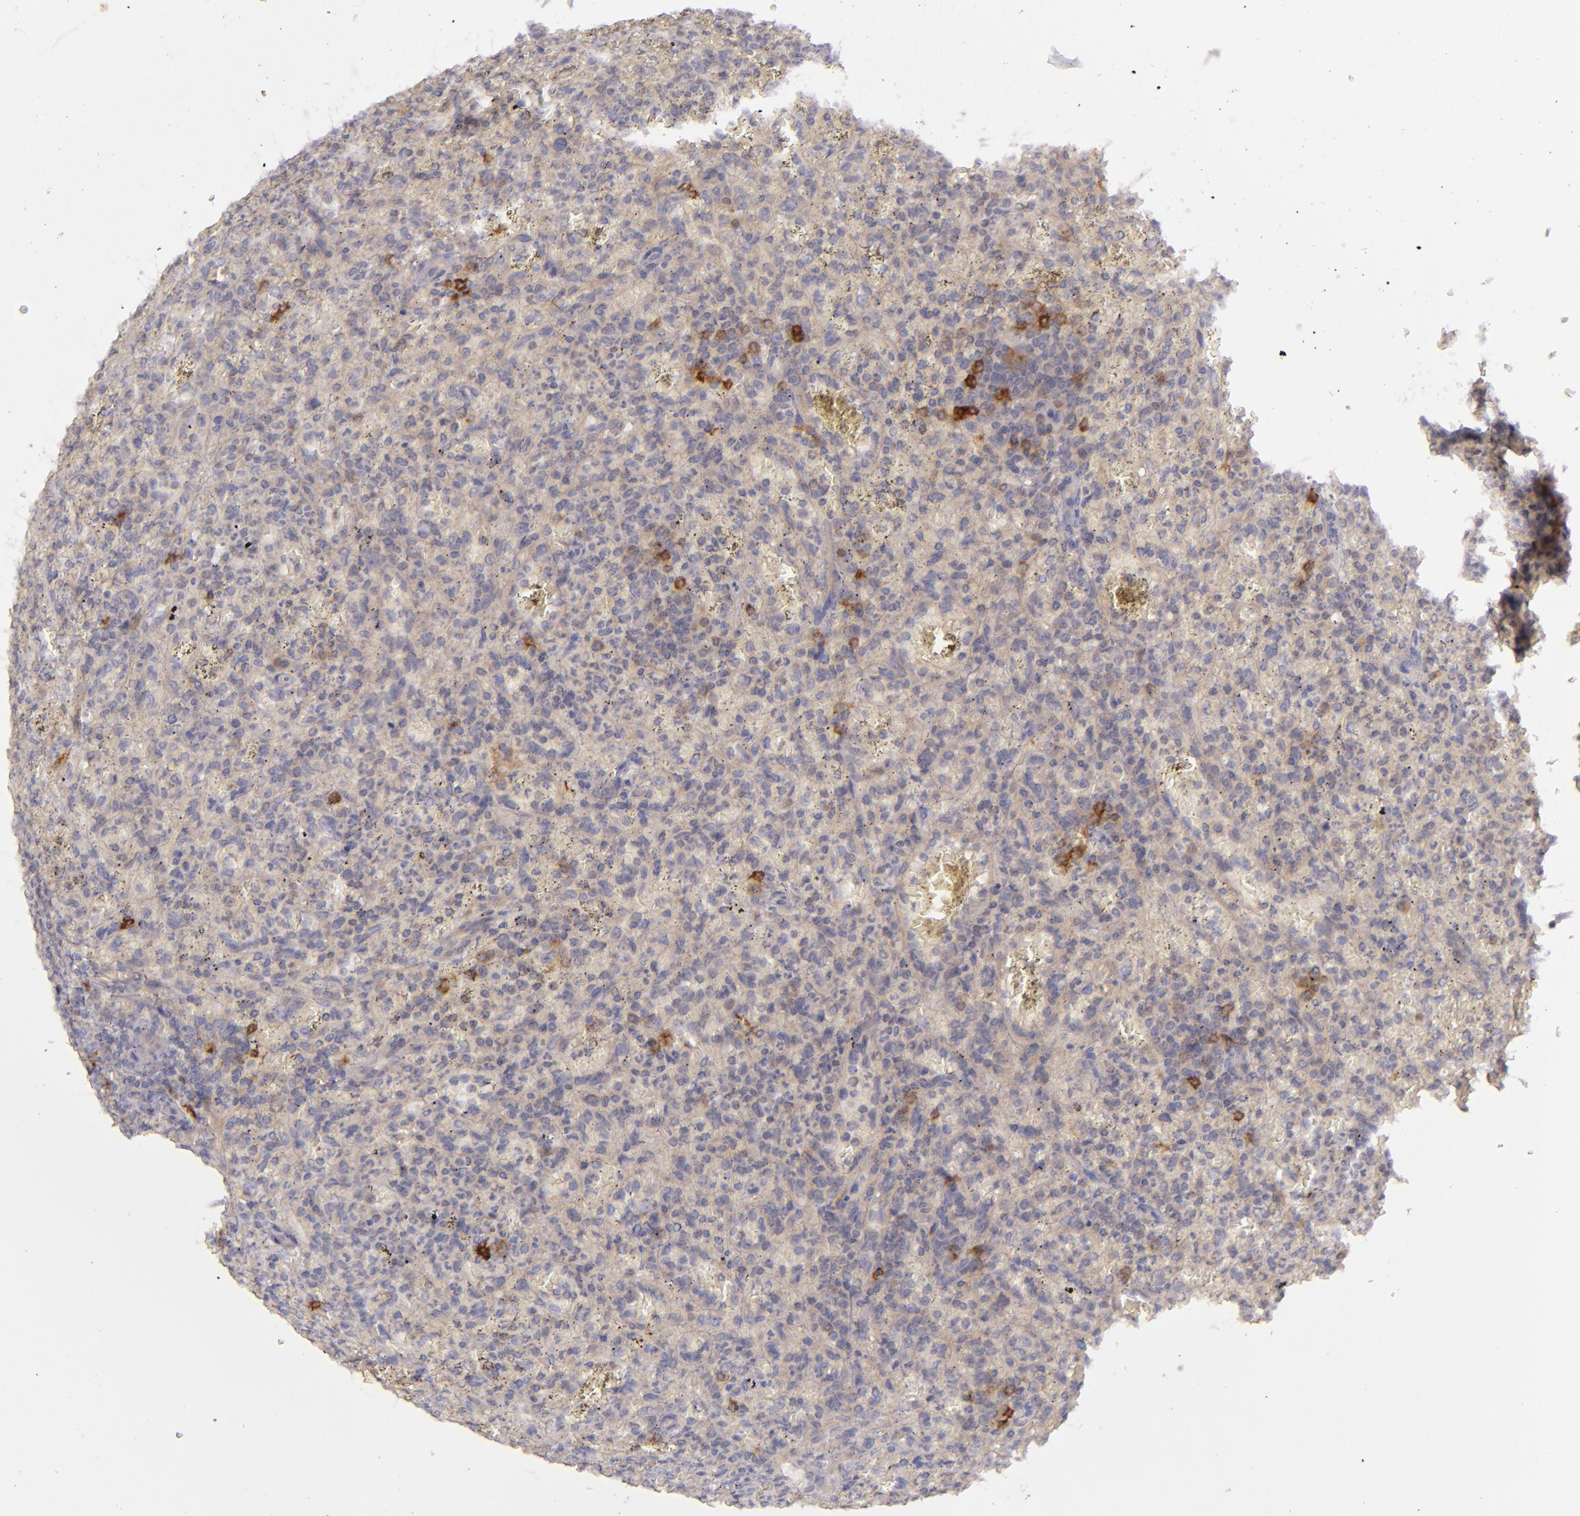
{"staining": {"intensity": "strong", "quantity": "<25%", "location": "cytoplasmic/membranous"}, "tissue": "lymphoma", "cell_type": "Tumor cells", "image_type": "cancer", "snomed": [{"axis": "morphology", "description": "Malignant lymphoma, non-Hodgkin's type, Low grade"}, {"axis": "topography", "description": "Spleen"}], "caption": "Immunohistochemistry photomicrograph of neoplastic tissue: human low-grade malignant lymphoma, non-Hodgkin's type stained using immunohistochemistry reveals medium levels of strong protein expression localized specifically in the cytoplasmic/membranous of tumor cells, appearing as a cytoplasmic/membranous brown color.", "gene": "CD83", "patient": {"sex": "female", "age": 64}}